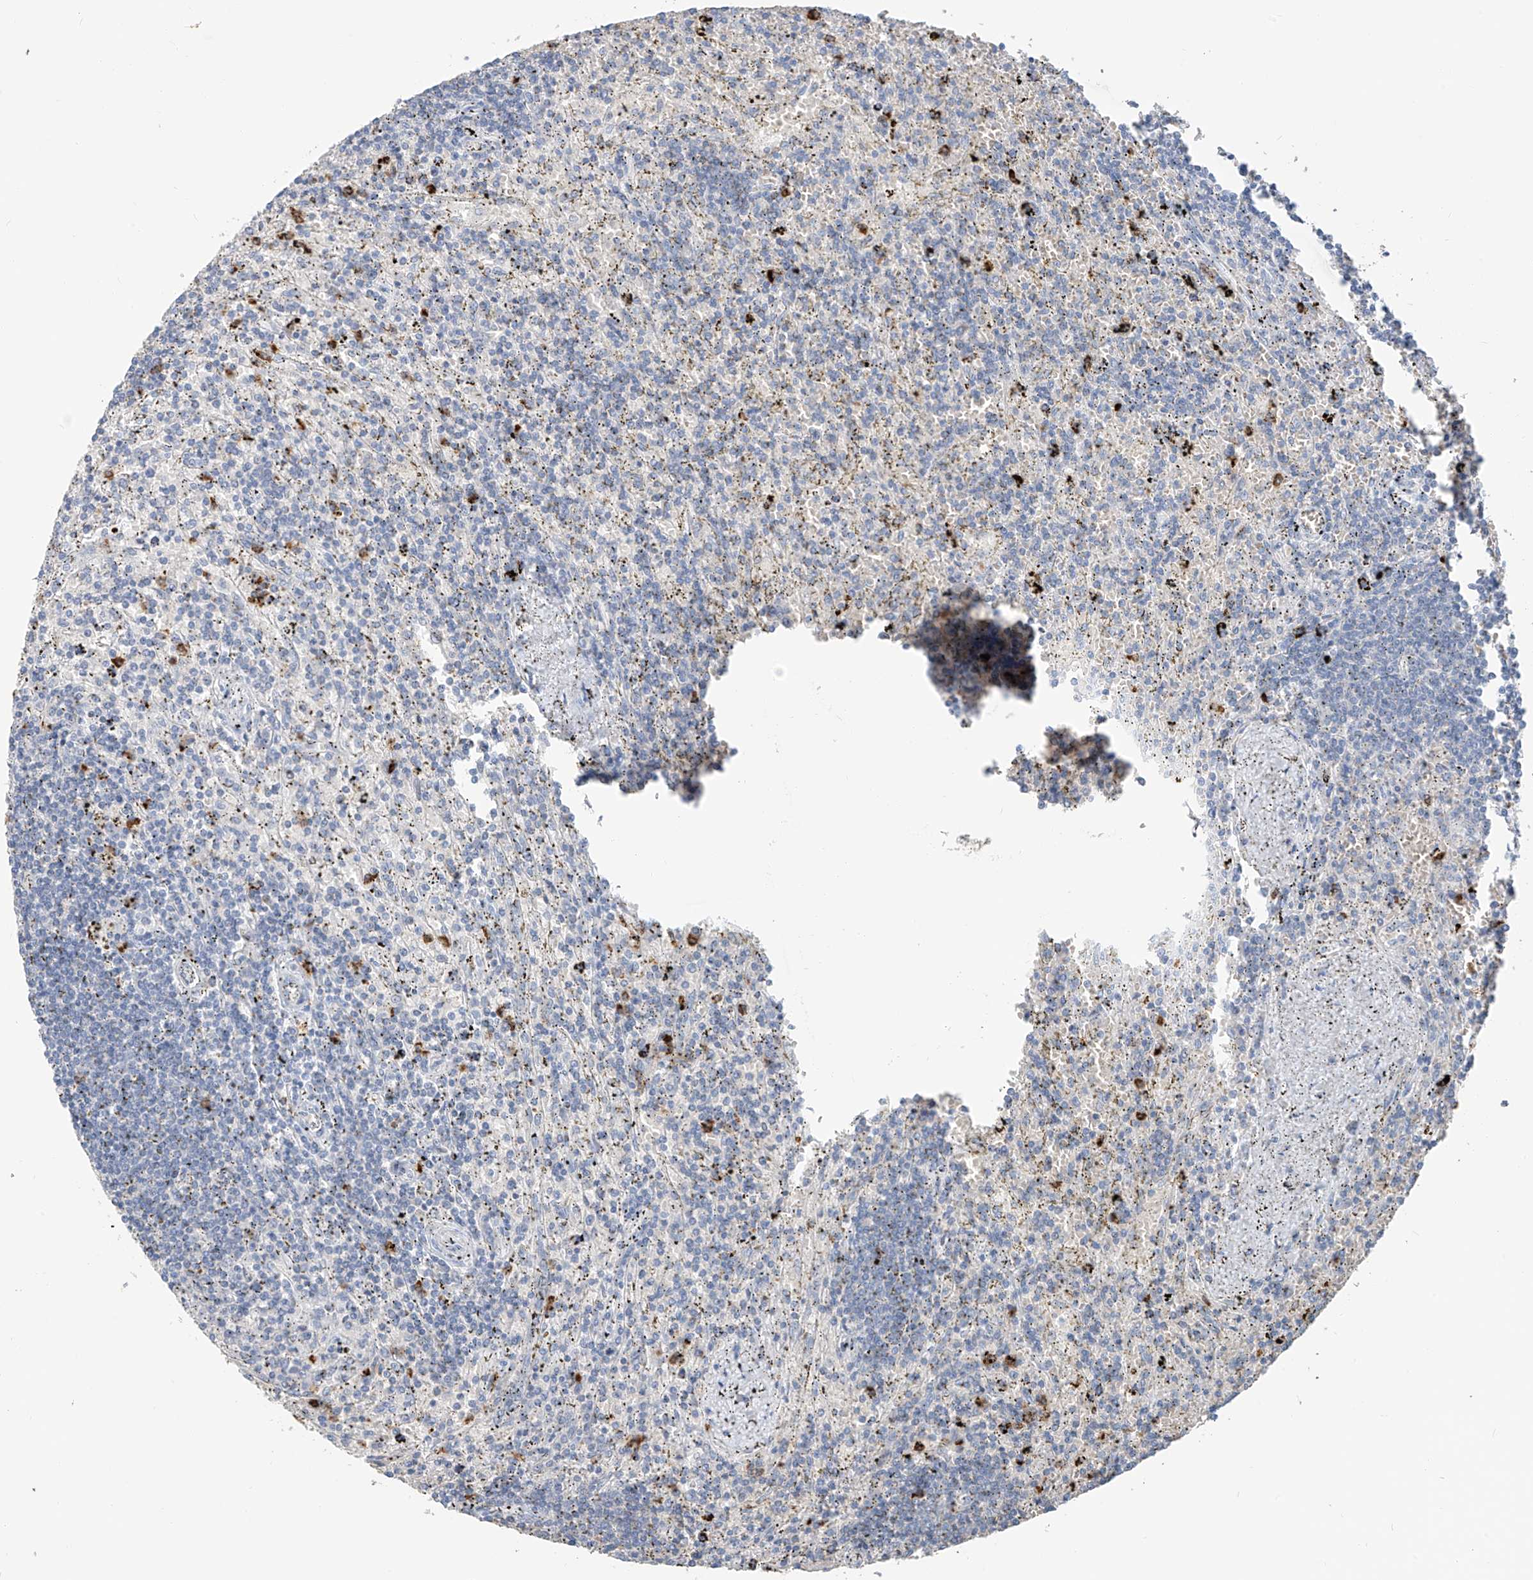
{"staining": {"intensity": "negative", "quantity": "none", "location": "none"}, "tissue": "lymphoma", "cell_type": "Tumor cells", "image_type": "cancer", "snomed": [{"axis": "morphology", "description": "Malignant lymphoma, non-Hodgkin's type, Low grade"}, {"axis": "topography", "description": "Spleen"}], "caption": "High power microscopy micrograph of an immunohistochemistry (IHC) histopathology image of malignant lymphoma, non-Hodgkin's type (low-grade), revealing no significant expression in tumor cells.", "gene": "PAFAH1B3", "patient": {"sex": "male", "age": 76}}